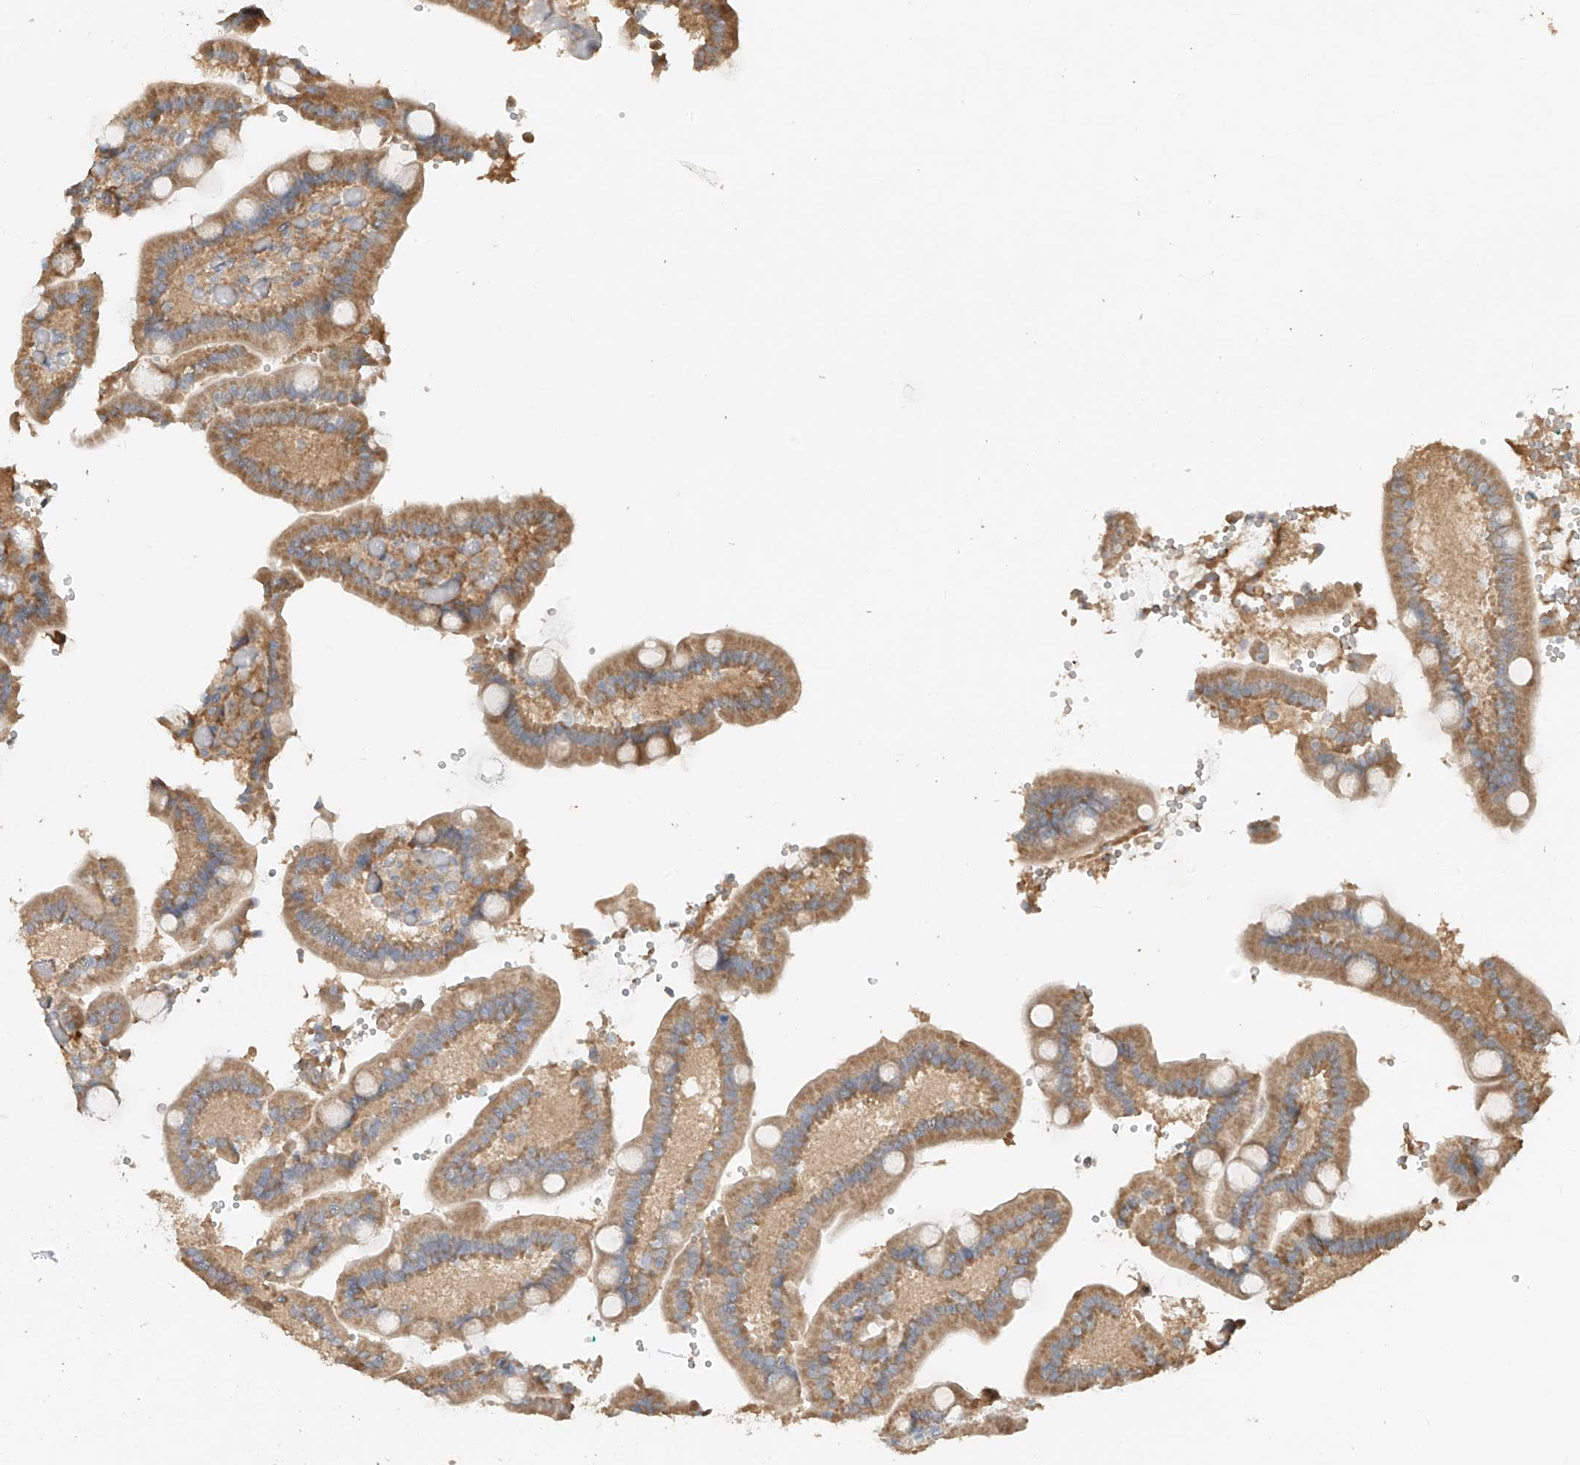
{"staining": {"intensity": "moderate", "quantity": ">75%", "location": "cytoplasmic/membranous"}, "tissue": "duodenum", "cell_type": "Glandular cells", "image_type": "normal", "snomed": [{"axis": "morphology", "description": "Normal tissue, NOS"}, {"axis": "topography", "description": "Duodenum"}], "caption": "Immunohistochemical staining of normal human duodenum demonstrates moderate cytoplasmic/membranous protein staining in approximately >75% of glandular cells.", "gene": "GNB1L", "patient": {"sex": "female", "age": 62}}